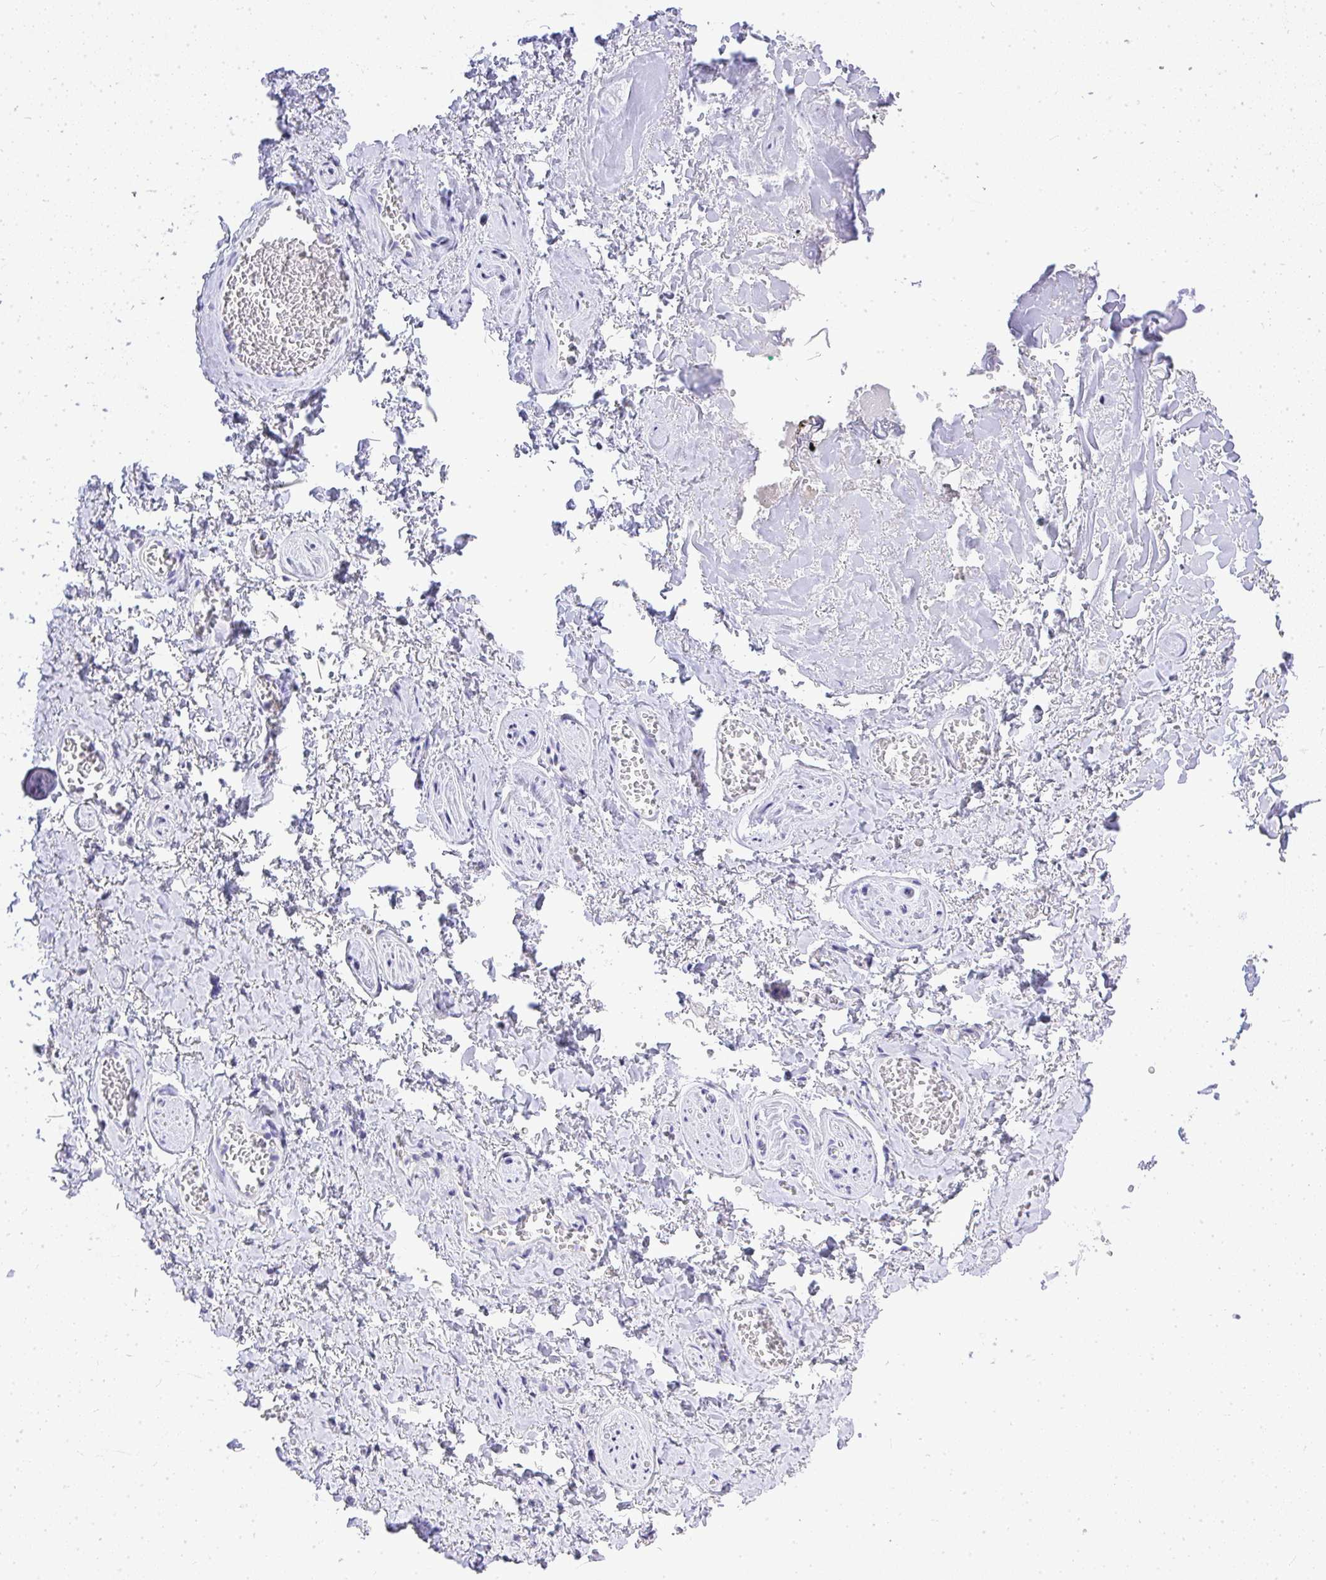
{"staining": {"intensity": "negative", "quantity": "none", "location": "none"}, "tissue": "adipose tissue", "cell_type": "Adipocytes", "image_type": "normal", "snomed": [{"axis": "morphology", "description": "Normal tissue, NOS"}, {"axis": "topography", "description": "Vulva"}, {"axis": "topography", "description": "Peripheral nerve tissue"}], "caption": "Immunohistochemical staining of benign human adipose tissue exhibits no significant expression in adipocytes. The staining was performed using DAB to visualize the protein expression in brown, while the nuclei were stained in blue with hematoxylin (Magnification: 20x).", "gene": "PLPPR3", "patient": {"sex": "female", "age": 66}}